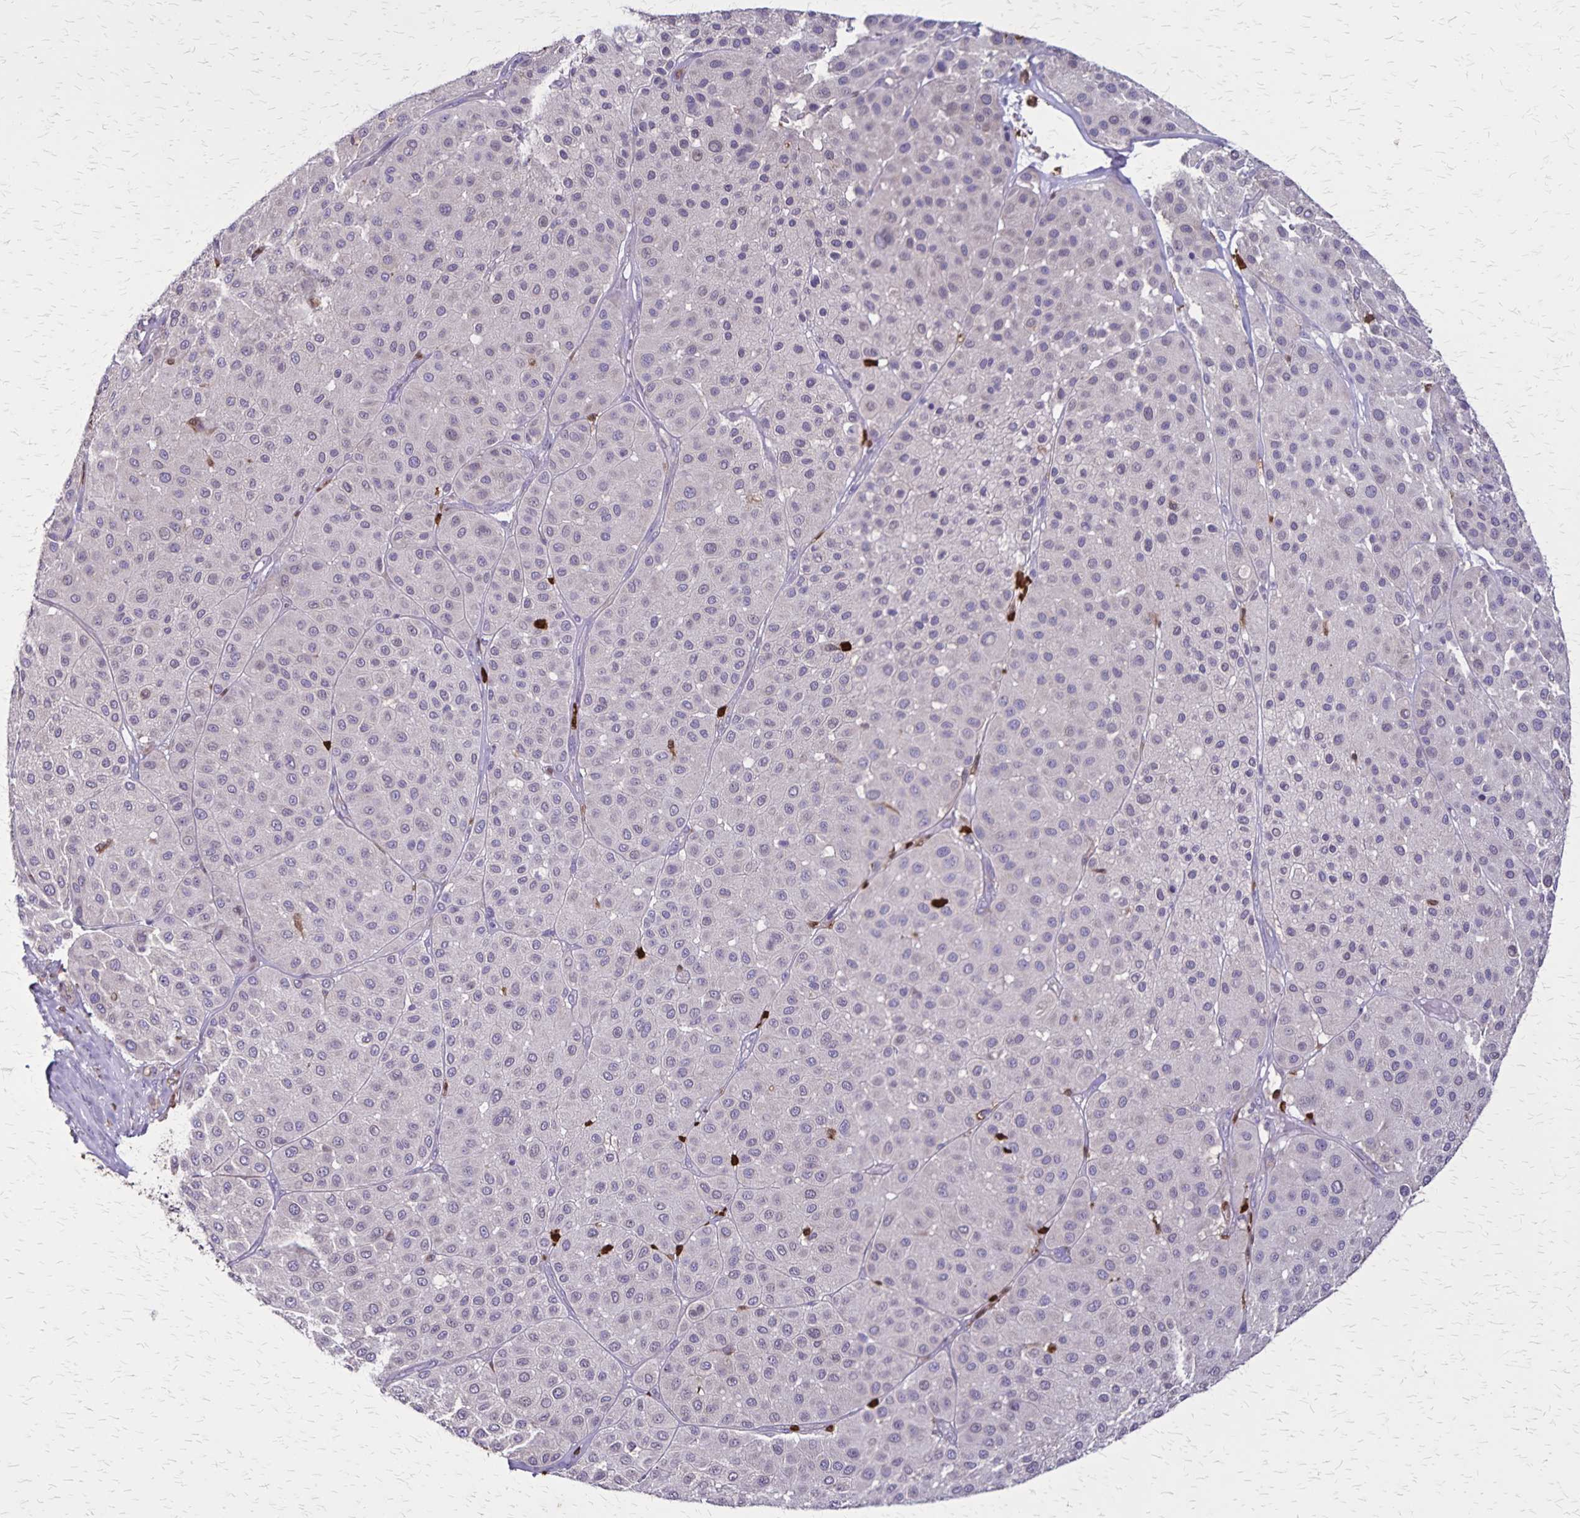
{"staining": {"intensity": "negative", "quantity": "none", "location": "none"}, "tissue": "melanoma", "cell_type": "Tumor cells", "image_type": "cancer", "snomed": [{"axis": "morphology", "description": "Malignant melanoma, Metastatic site"}, {"axis": "topography", "description": "Smooth muscle"}], "caption": "Human malignant melanoma (metastatic site) stained for a protein using IHC reveals no expression in tumor cells.", "gene": "ULBP3", "patient": {"sex": "male", "age": 41}}